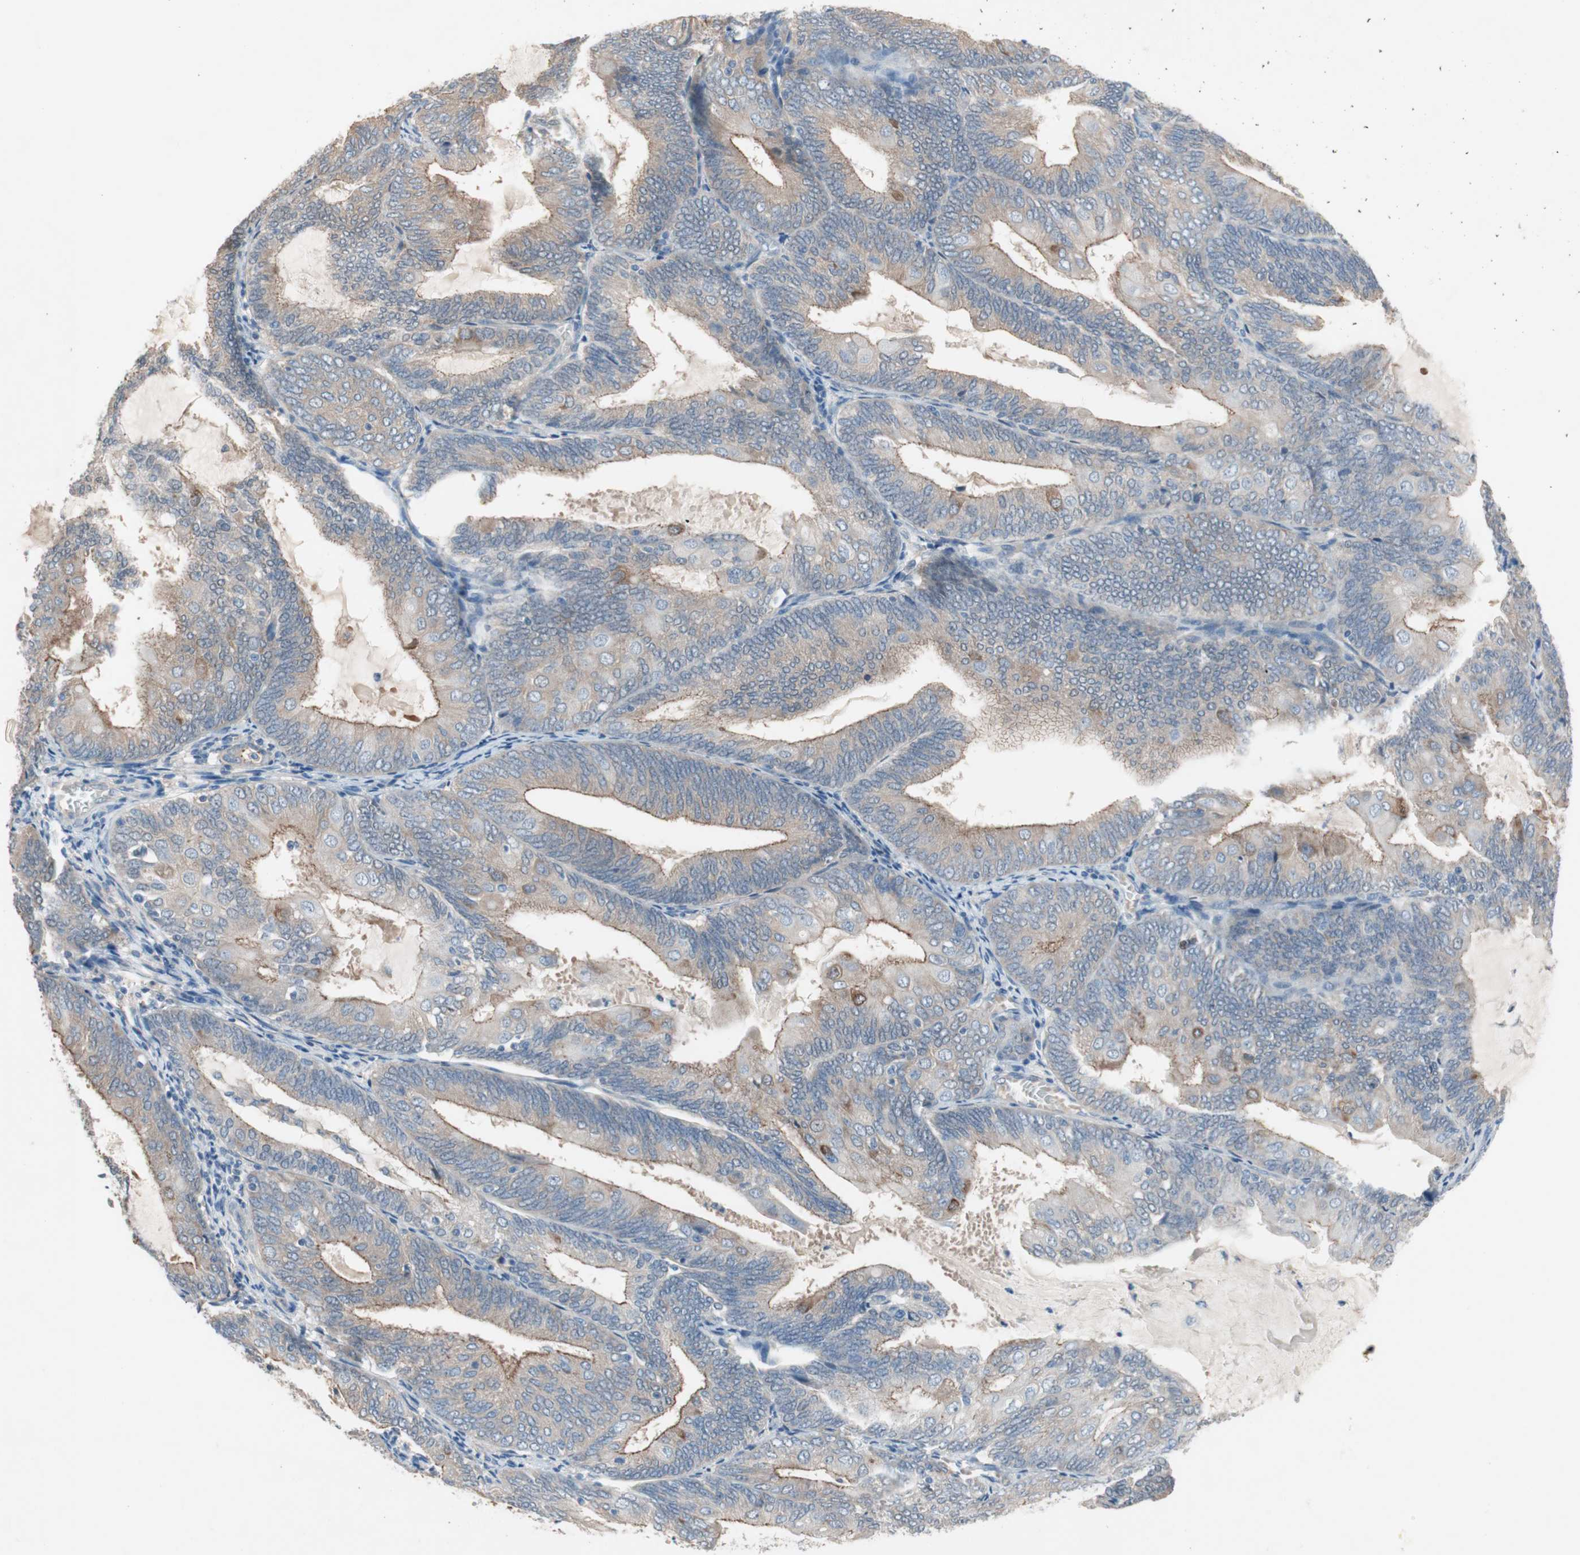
{"staining": {"intensity": "moderate", "quantity": "<25%", "location": "cytoplasmic/membranous"}, "tissue": "endometrial cancer", "cell_type": "Tumor cells", "image_type": "cancer", "snomed": [{"axis": "morphology", "description": "Adenocarcinoma, NOS"}, {"axis": "topography", "description": "Endometrium"}], "caption": "This image reveals immunohistochemistry staining of endometrial cancer, with low moderate cytoplasmic/membranous positivity in approximately <25% of tumor cells.", "gene": "GLUL", "patient": {"sex": "female", "age": 81}}